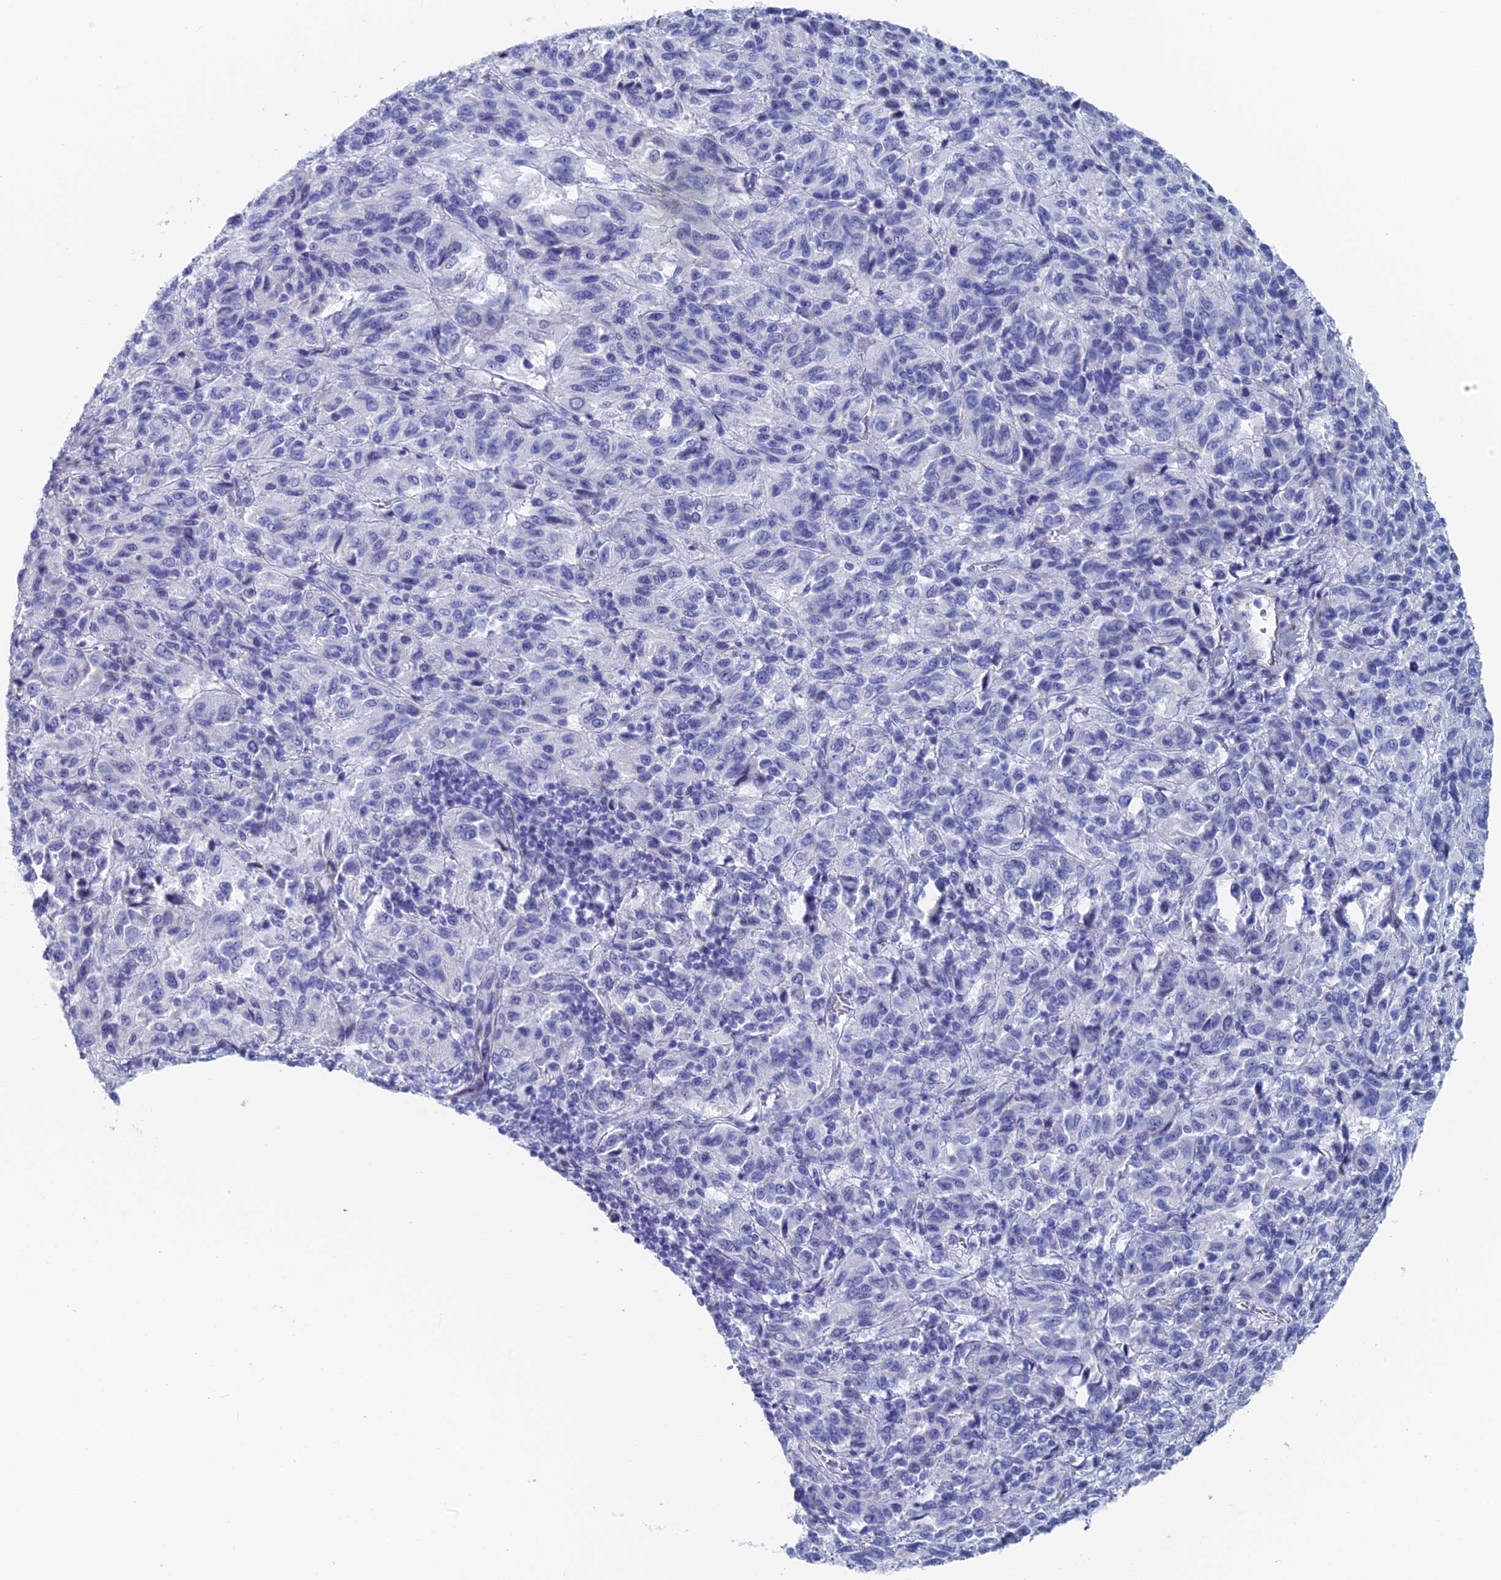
{"staining": {"intensity": "negative", "quantity": "none", "location": "none"}, "tissue": "melanoma", "cell_type": "Tumor cells", "image_type": "cancer", "snomed": [{"axis": "morphology", "description": "Malignant melanoma, Metastatic site"}, {"axis": "topography", "description": "Lung"}], "caption": "IHC image of neoplastic tissue: melanoma stained with DAB (3,3'-diaminobenzidine) shows no significant protein positivity in tumor cells.", "gene": "KCNK18", "patient": {"sex": "male", "age": 64}}